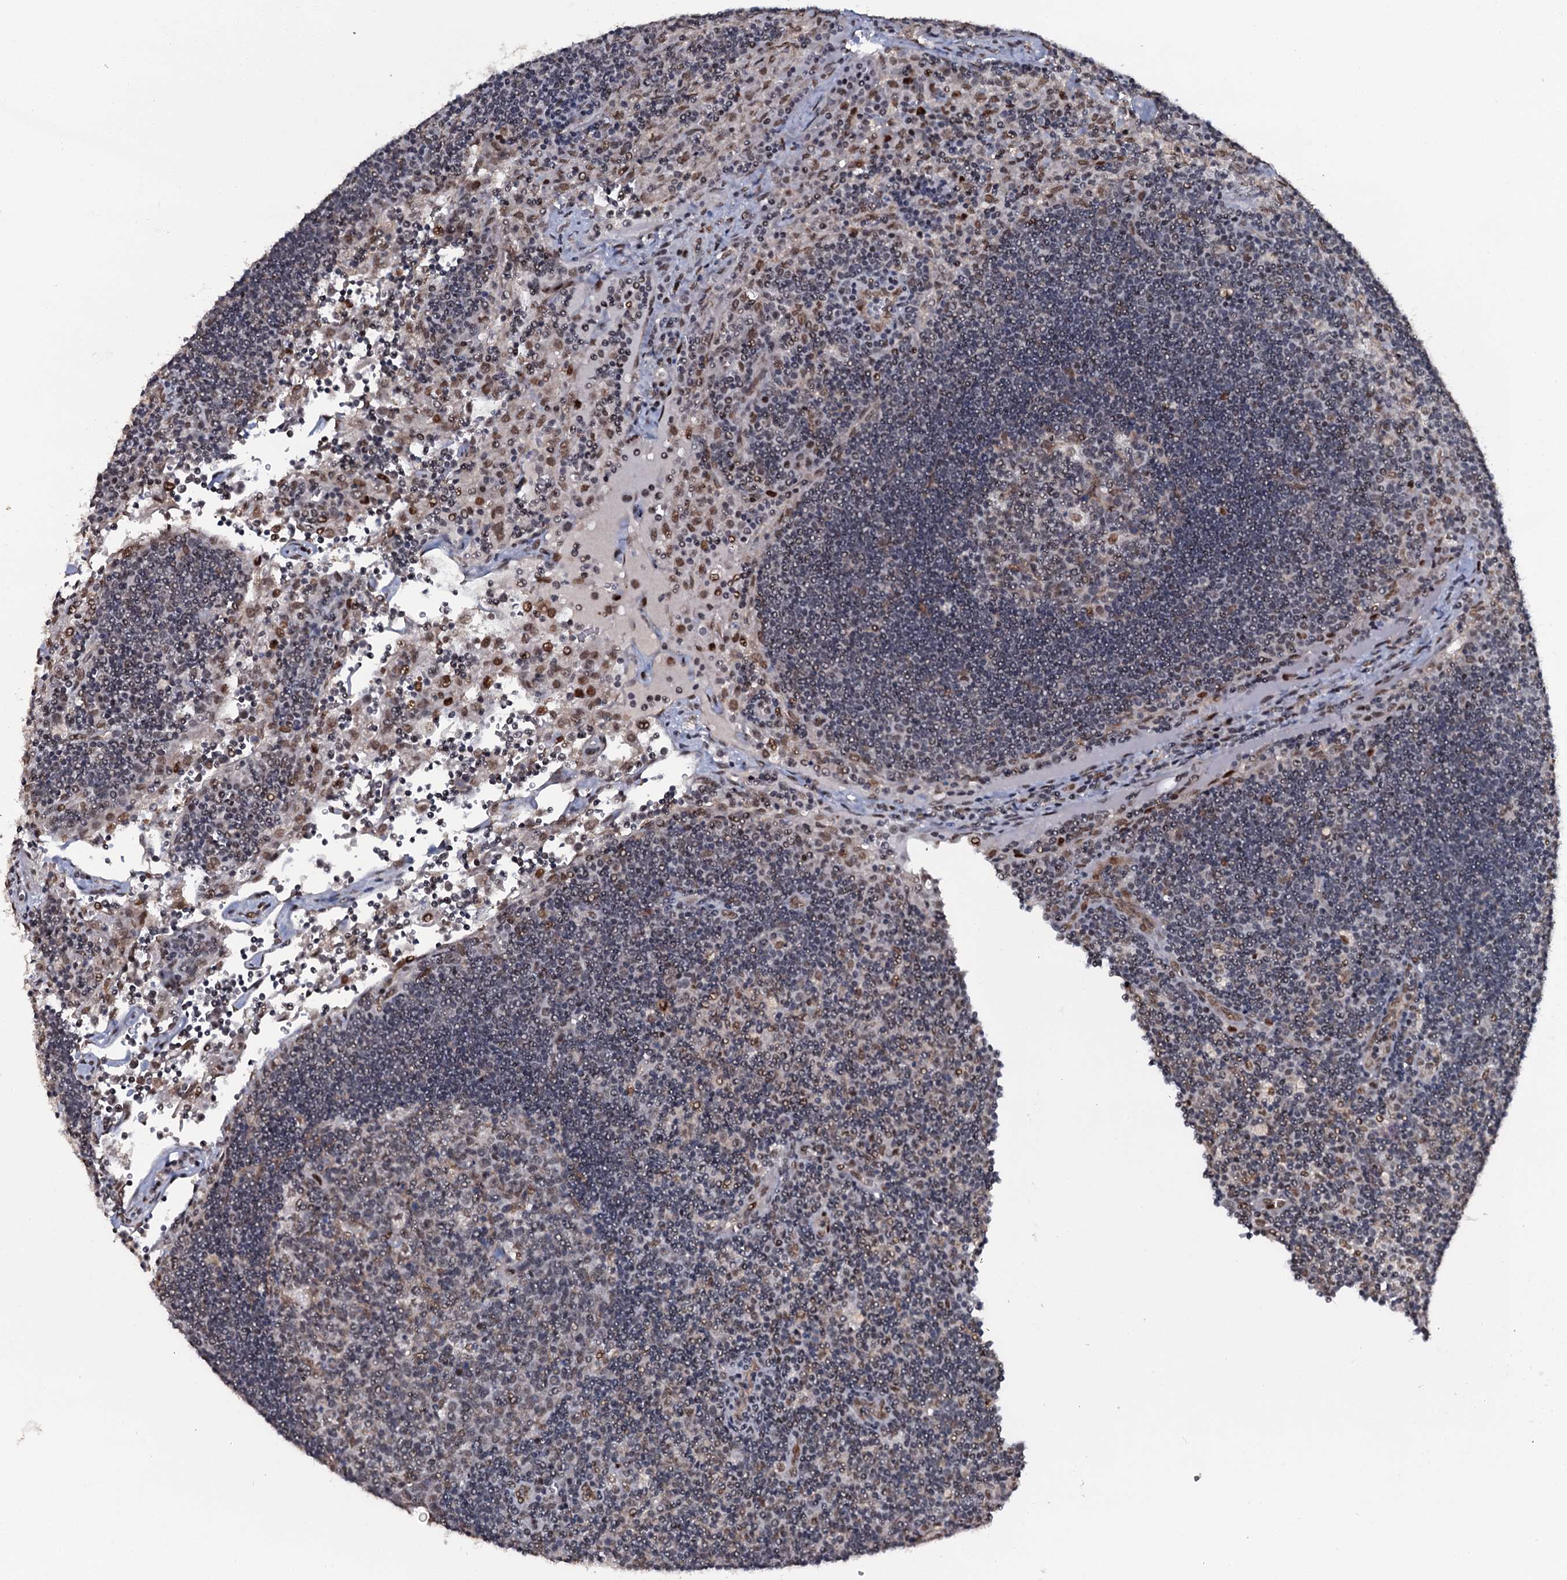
{"staining": {"intensity": "weak", "quantity": "25%-75%", "location": "nuclear"}, "tissue": "lymph node", "cell_type": "Germinal center cells", "image_type": "normal", "snomed": [{"axis": "morphology", "description": "Normal tissue, NOS"}, {"axis": "topography", "description": "Lymph node"}], "caption": "A brown stain highlights weak nuclear staining of a protein in germinal center cells of unremarkable human lymph node.", "gene": "SH2D4B", "patient": {"sex": "male", "age": 58}}